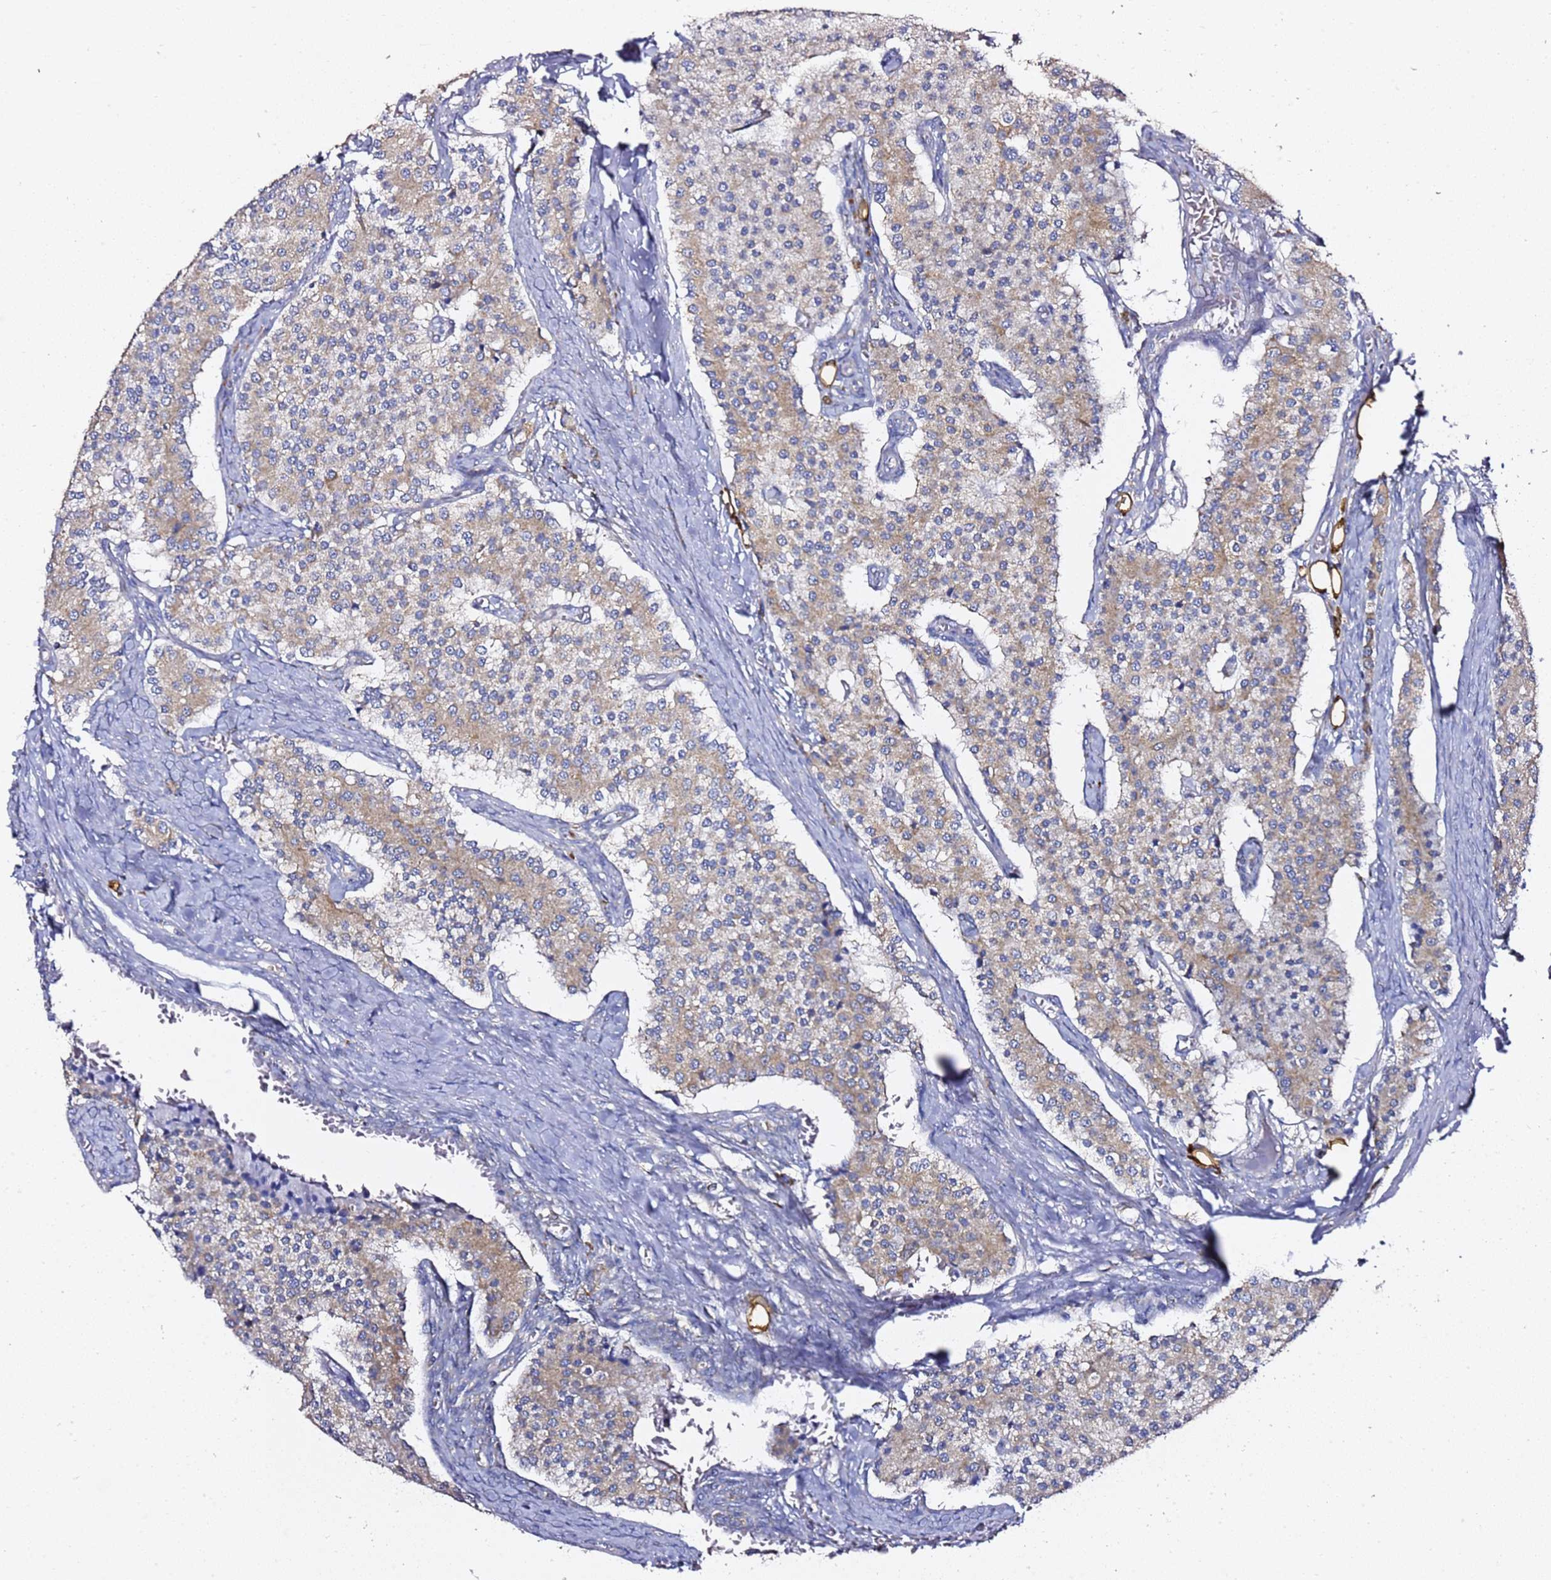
{"staining": {"intensity": "weak", "quantity": "25%-75%", "location": "cytoplasmic/membranous"}, "tissue": "carcinoid", "cell_type": "Tumor cells", "image_type": "cancer", "snomed": [{"axis": "morphology", "description": "Carcinoid, malignant, NOS"}, {"axis": "topography", "description": "Colon"}], "caption": "Protein staining reveals weak cytoplasmic/membranous expression in approximately 25%-75% of tumor cells in carcinoid.", "gene": "C19orf12", "patient": {"sex": "female", "age": 52}}